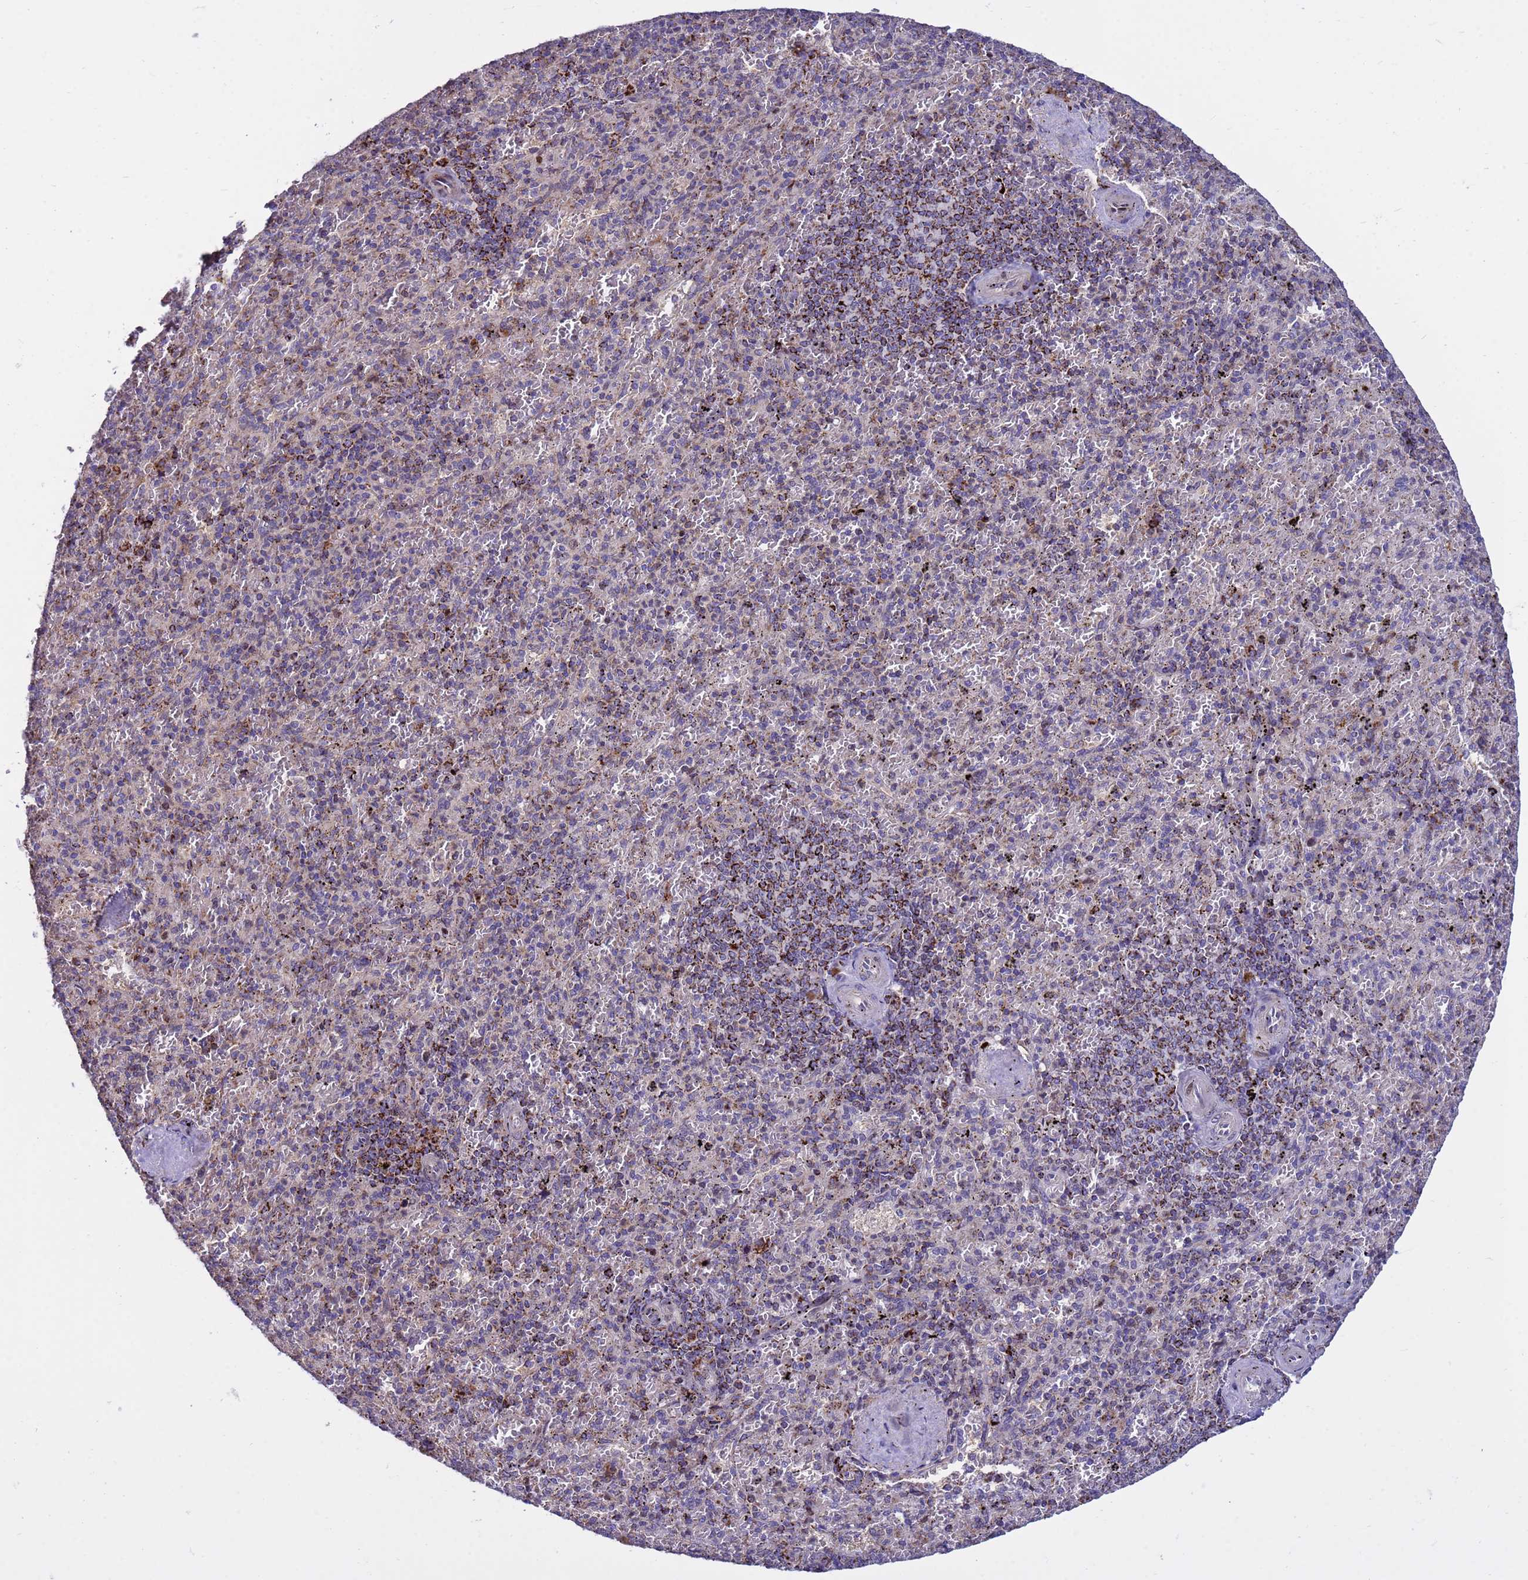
{"staining": {"intensity": "moderate", "quantity": "<25%", "location": "cytoplasmic/membranous"}, "tissue": "spleen", "cell_type": "Cells in red pulp", "image_type": "normal", "snomed": [{"axis": "morphology", "description": "Normal tissue, NOS"}, {"axis": "topography", "description": "Spleen"}], "caption": "Moderate cytoplasmic/membranous protein positivity is appreciated in approximately <25% of cells in red pulp in spleen. (Stains: DAB in brown, nuclei in blue, Microscopy: brightfield microscopy at high magnification).", "gene": "TUBGCP3", "patient": {"sex": "male", "age": 82}}